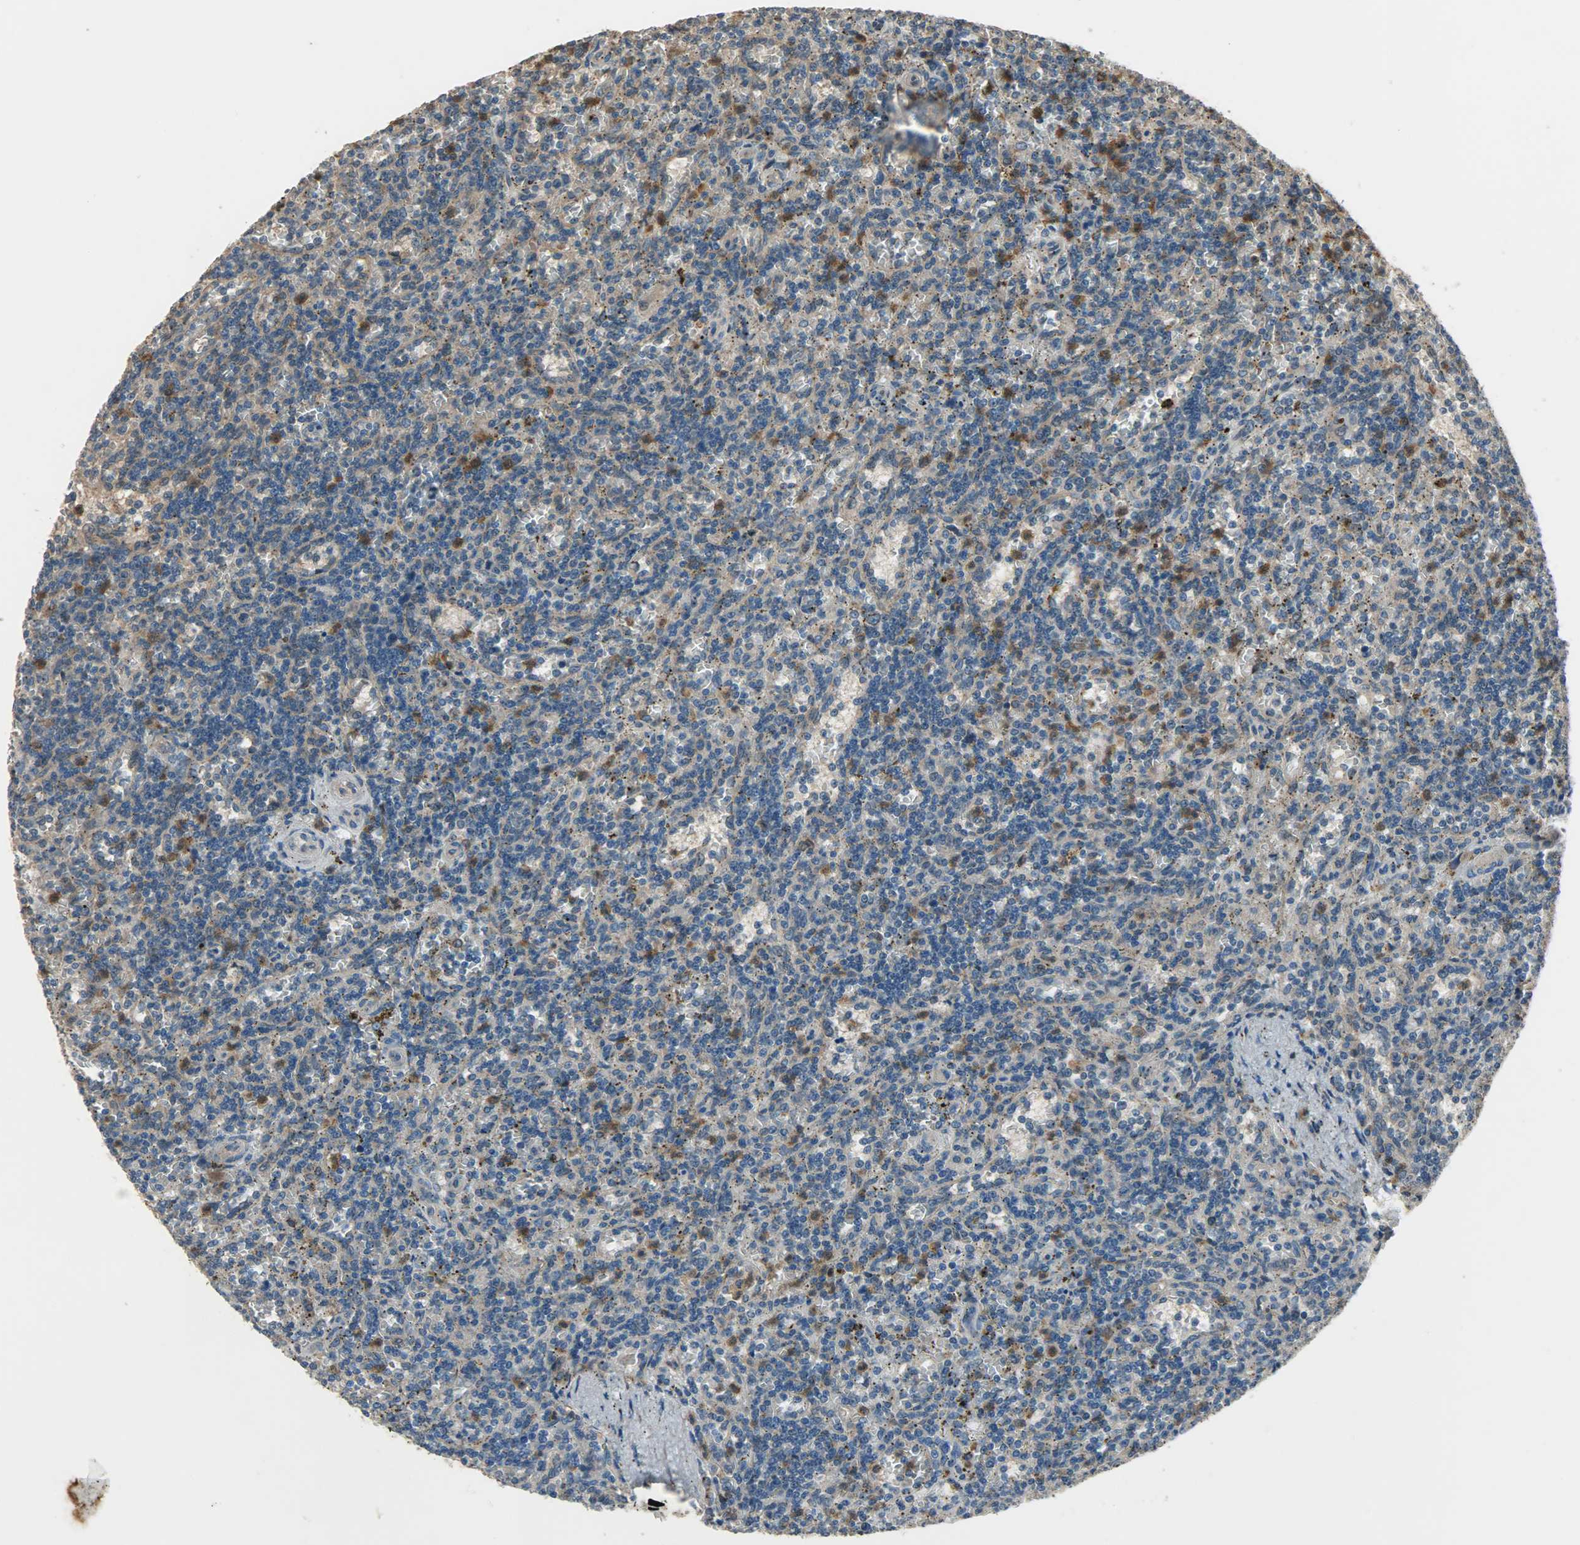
{"staining": {"intensity": "moderate", "quantity": "25%-75%", "location": "cytoplasmic/membranous"}, "tissue": "lymphoma", "cell_type": "Tumor cells", "image_type": "cancer", "snomed": [{"axis": "morphology", "description": "Malignant lymphoma, non-Hodgkin's type, Low grade"}, {"axis": "topography", "description": "Spleen"}], "caption": "Malignant lymphoma, non-Hodgkin's type (low-grade) stained with immunohistochemistry (IHC) exhibits moderate cytoplasmic/membranous expression in approximately 25%-75% of tumor cells. Nuclei are stained in blue.", "gene": "AMT", "patient": {"sex": "male", "age": 73}}